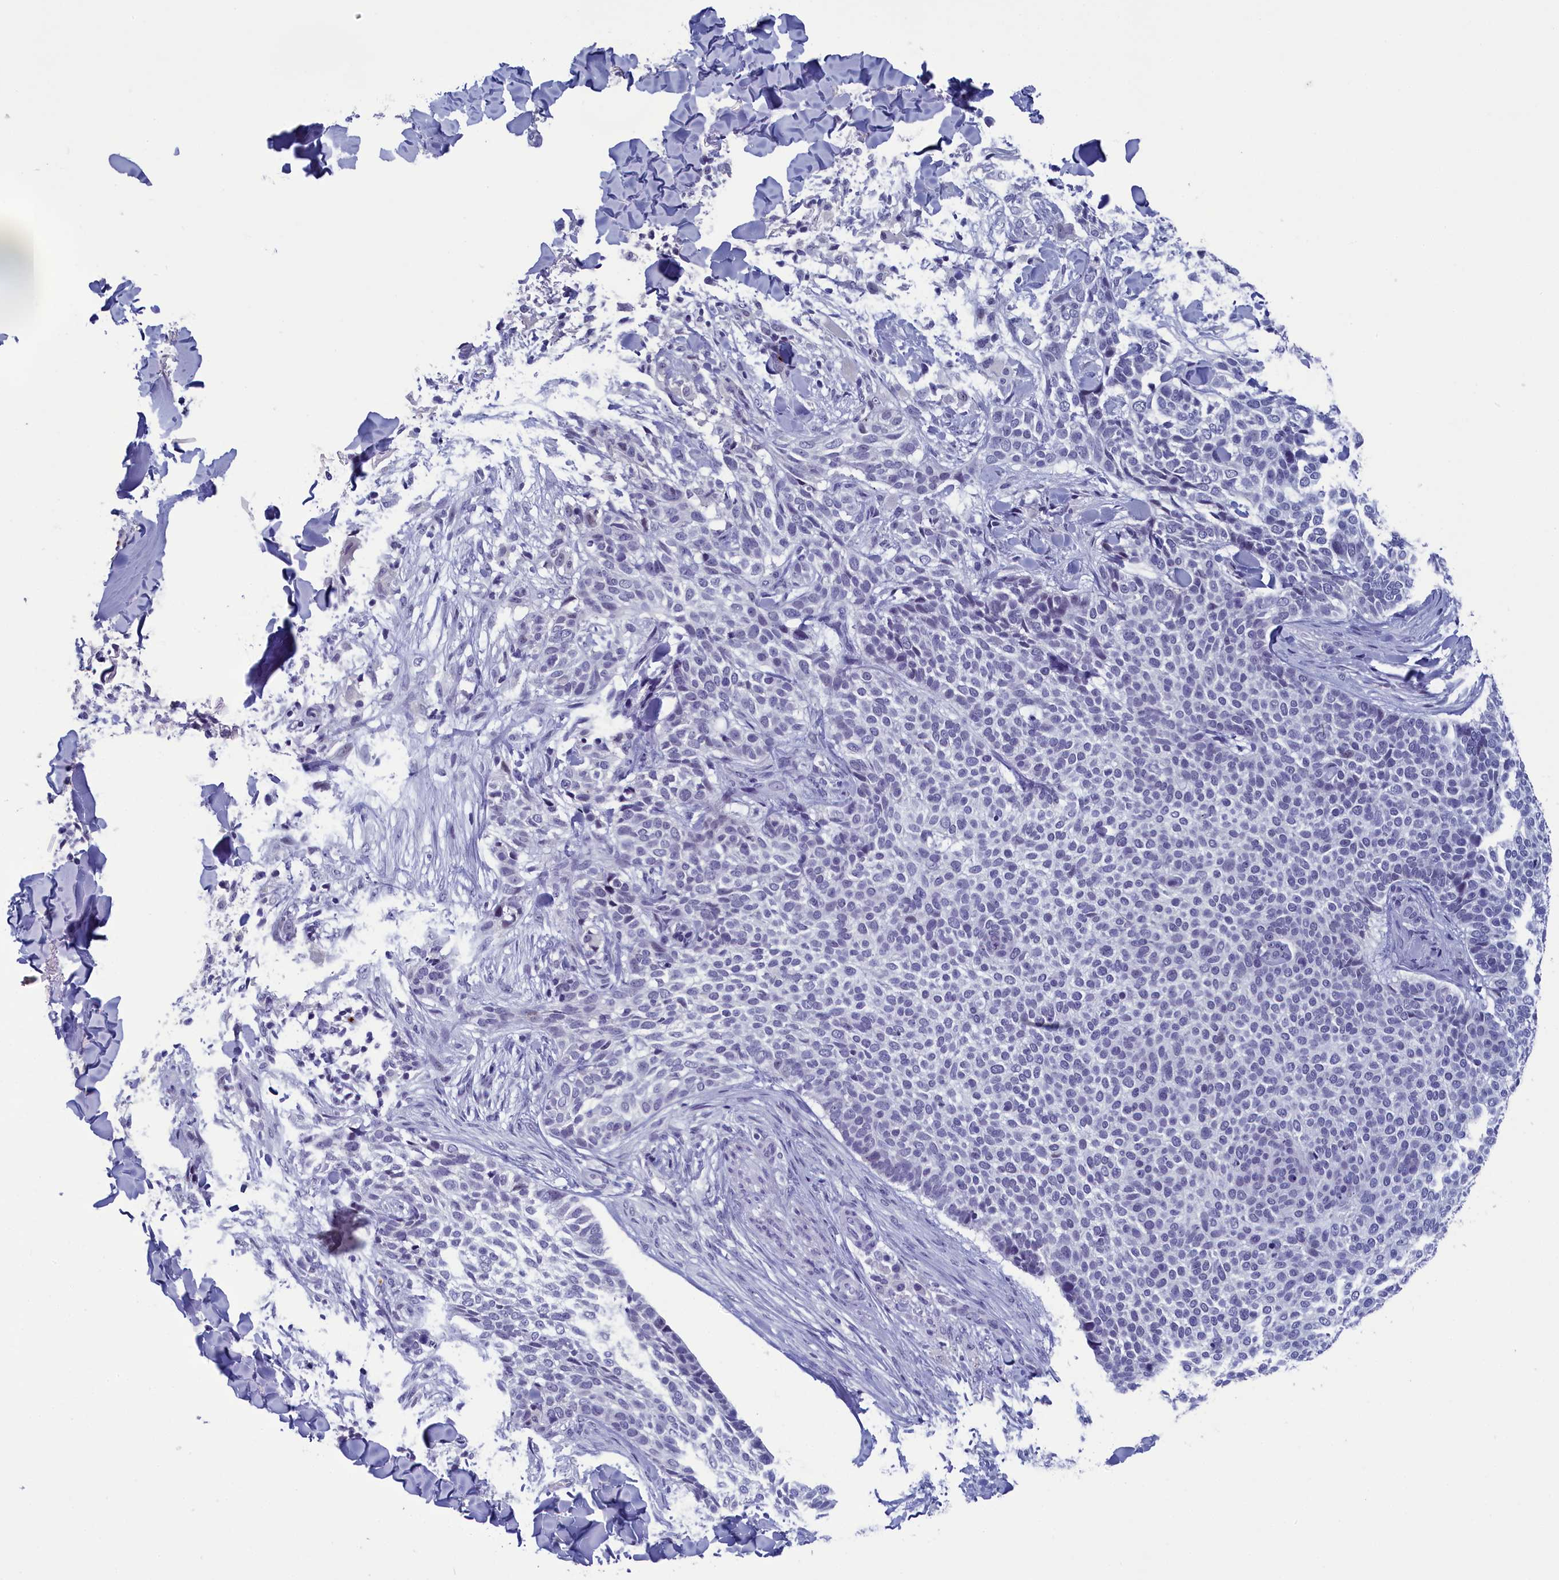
{"staining": {"intensity": "negative", "quantity": "none", "location": "none"}, "tissue": "skin cancer", "cell_type": "Tumor cells", "image_type": "cancer", "snomed": [{"axis": "morphology", "description": "Normal tissue, NOS"}, {"axis": "morphology", "description": "Basal cell carcinoma"}, {"axis": "topography", "description": "Skin"}], "caption": "The photomicrograph reveals no significant staining in tumor cells of skin cancer (basal cell carcinoma). Brightfield microscopy of immunohistochemistry stained with DAB (3,3'-diaminobenzidine) (brown) and hematoxylin (blue), captured at high magnification.", "gene": "AIFM2", "patient": {"sex": "male", "age": 67}}